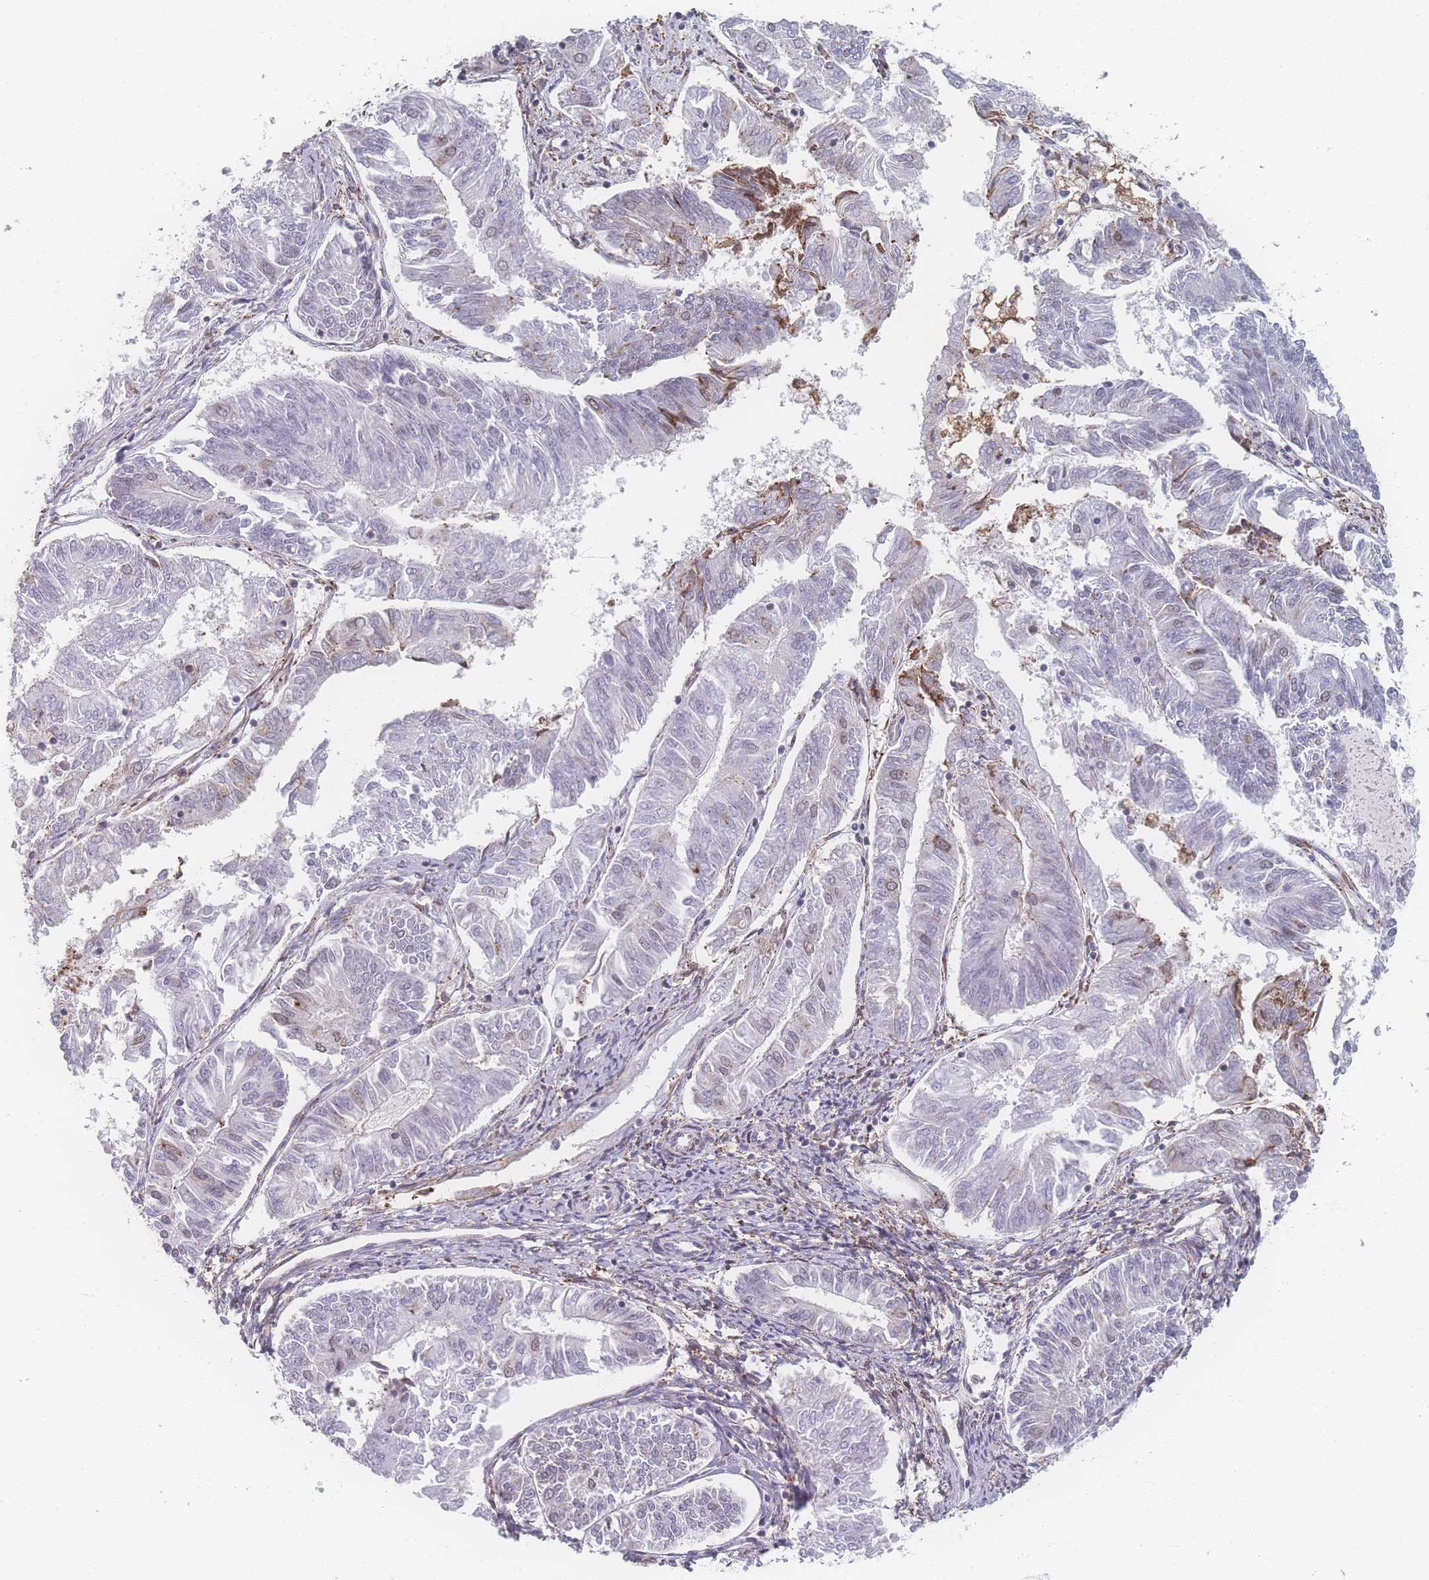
{"staining": {"intensity": "weak", "quantity": "<25%", "location": "nuclear"}, "tissue": "endometrial cancer", "cell_type": "Tumor cells", "image_type": "cancer", "snomed": [{"axis": "morphology", "description": "Adenocarcinoma, NOS"}, {"axis": "topography", "description": "Endometrium"}], "caption": "High magnification brightfield microscopy of endometrial cancer stained with DAB (3,3'-diaminobenzidine) (brown) and counterstained with hematoxylin (blue): tumor cells show no significant expression.", "gene": "ZC3H13", "patient": {"sex": "female", "age": 58}}